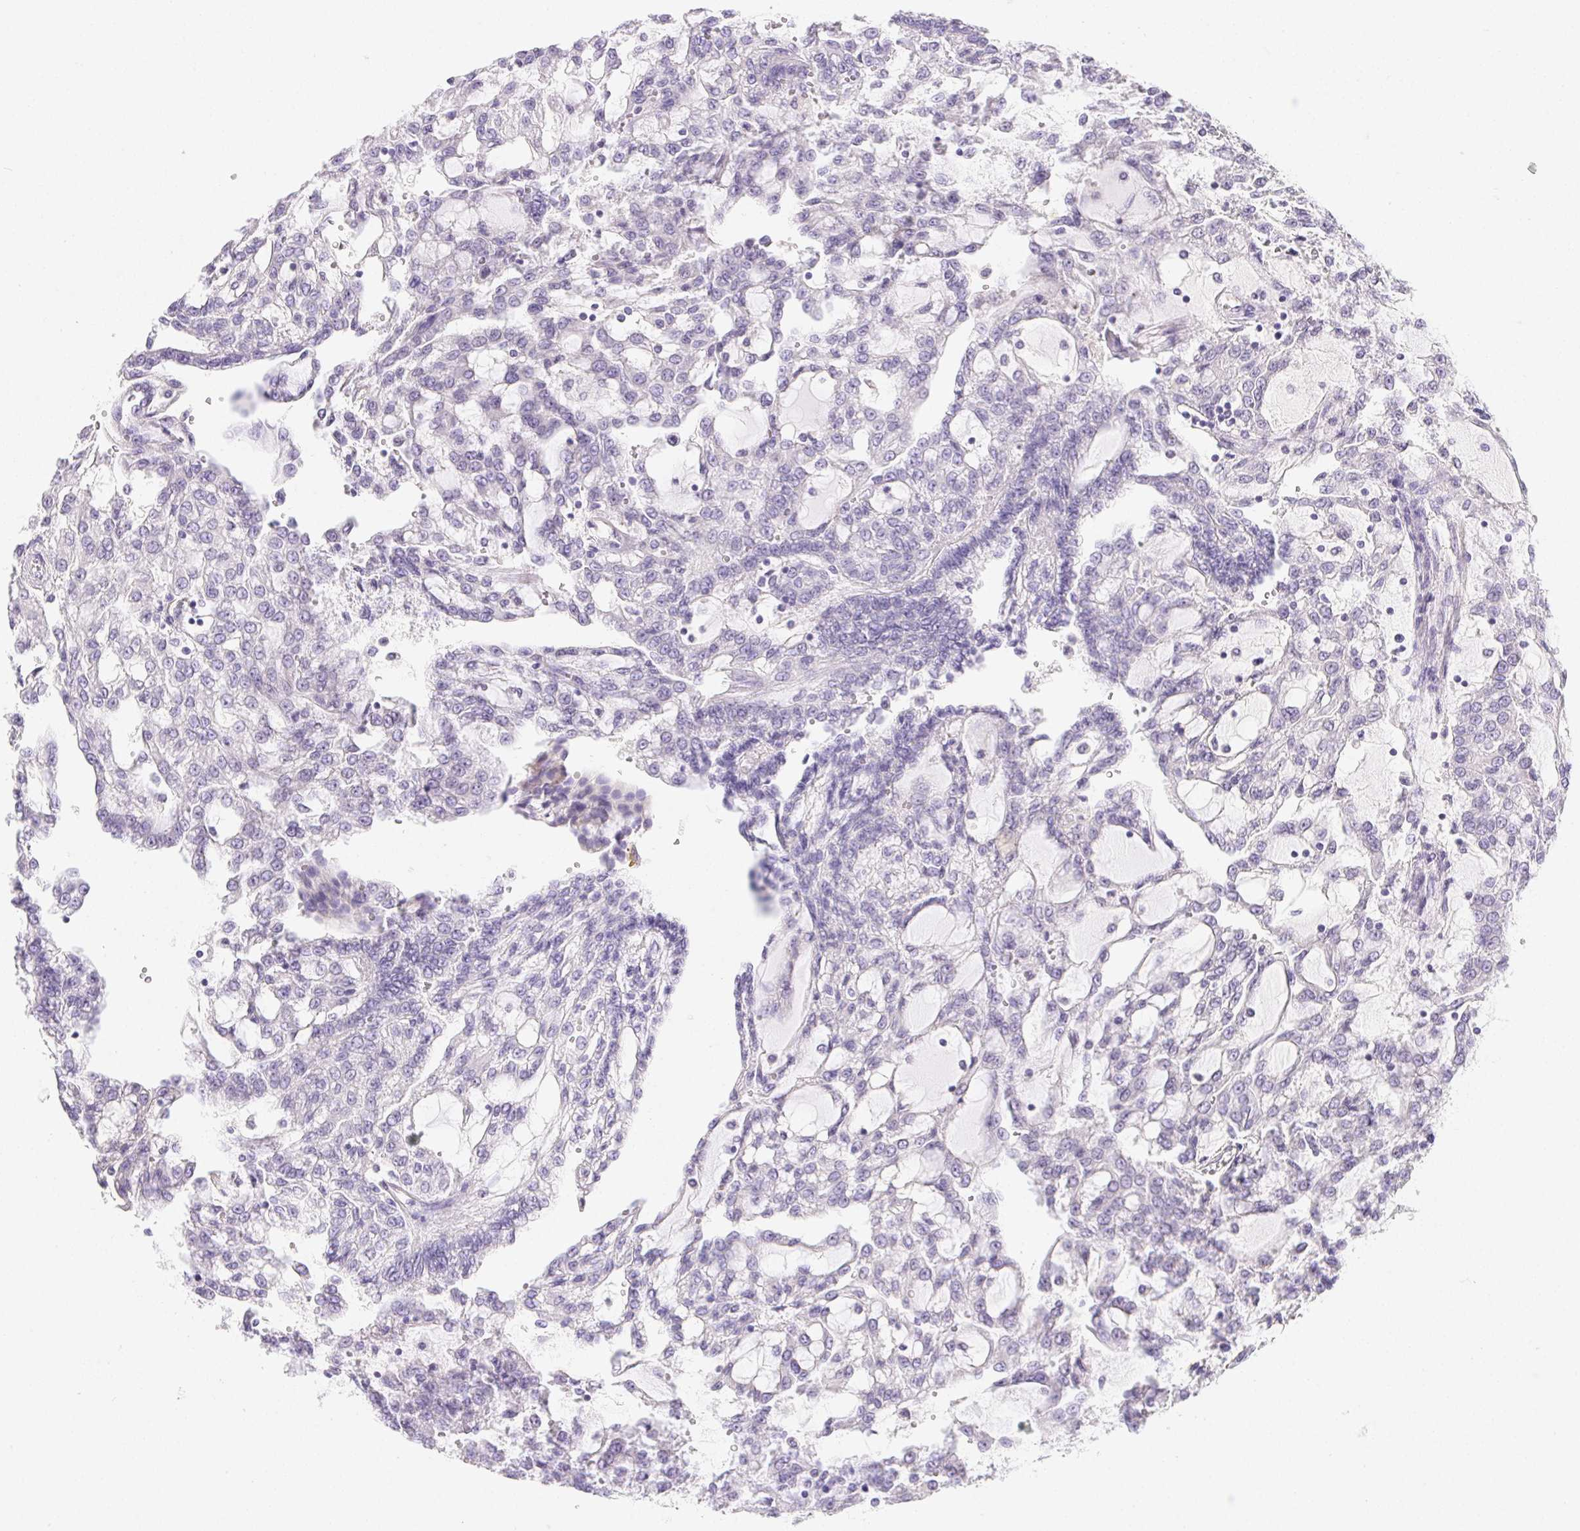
{"staining": {"intensity": "negative", "quantity": "none", "location": "none"}, "tissue": "renal cancer", "cell_type": "Tumor cells", "image_type": "cancer", "snomed": [{"axis": "morphology", "description": "Adenocarcinoma, NOS"}, {"axis": "topography", "description": "Kidney"}], "caption": "The histopathology image displays no staining of tumor cells in adenocarcinoma (renal).", "gene": "PNLIP", "patient": {"sex": "male", "age": 63}}